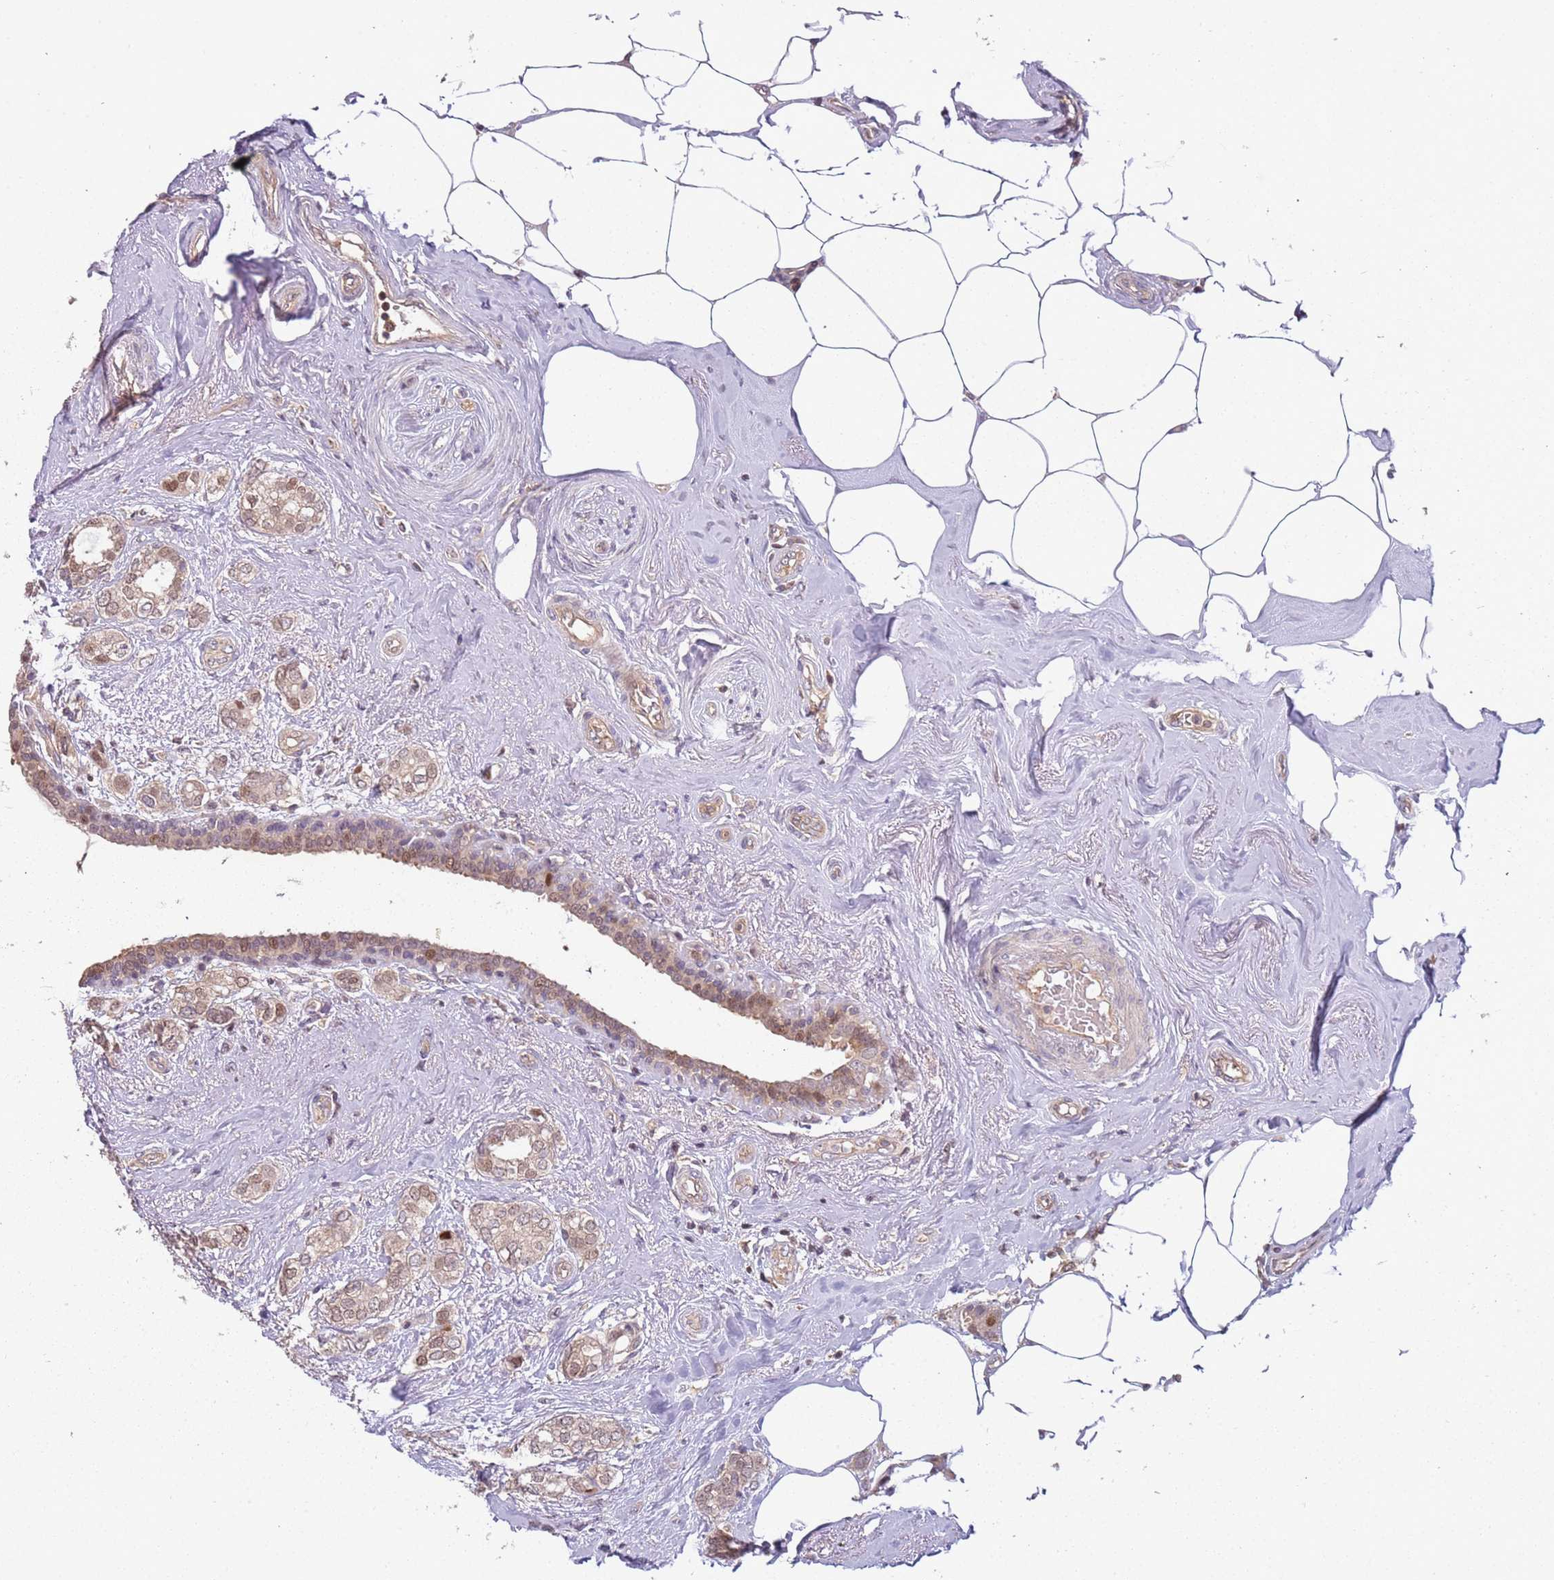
{"staining": {"intensity": "moderate", "quantity": ">75%", "location": "nuclear"}, "tissue": "breast cancer", "cell_type": "Tumor cells", "image_type": "cancer", "snomed": [{"axis": "morphology", "description": "Duct carcinoma"}, {"axis": "topography", "description": "Breast"}], "caption": "Protein expression analysis of breast intraductal carcinoma demonstrates moderate nuclear expression in about >75% of tumor cells.", "gene": "GSTO2", "patient": {"sex": "female", "age": 73}}